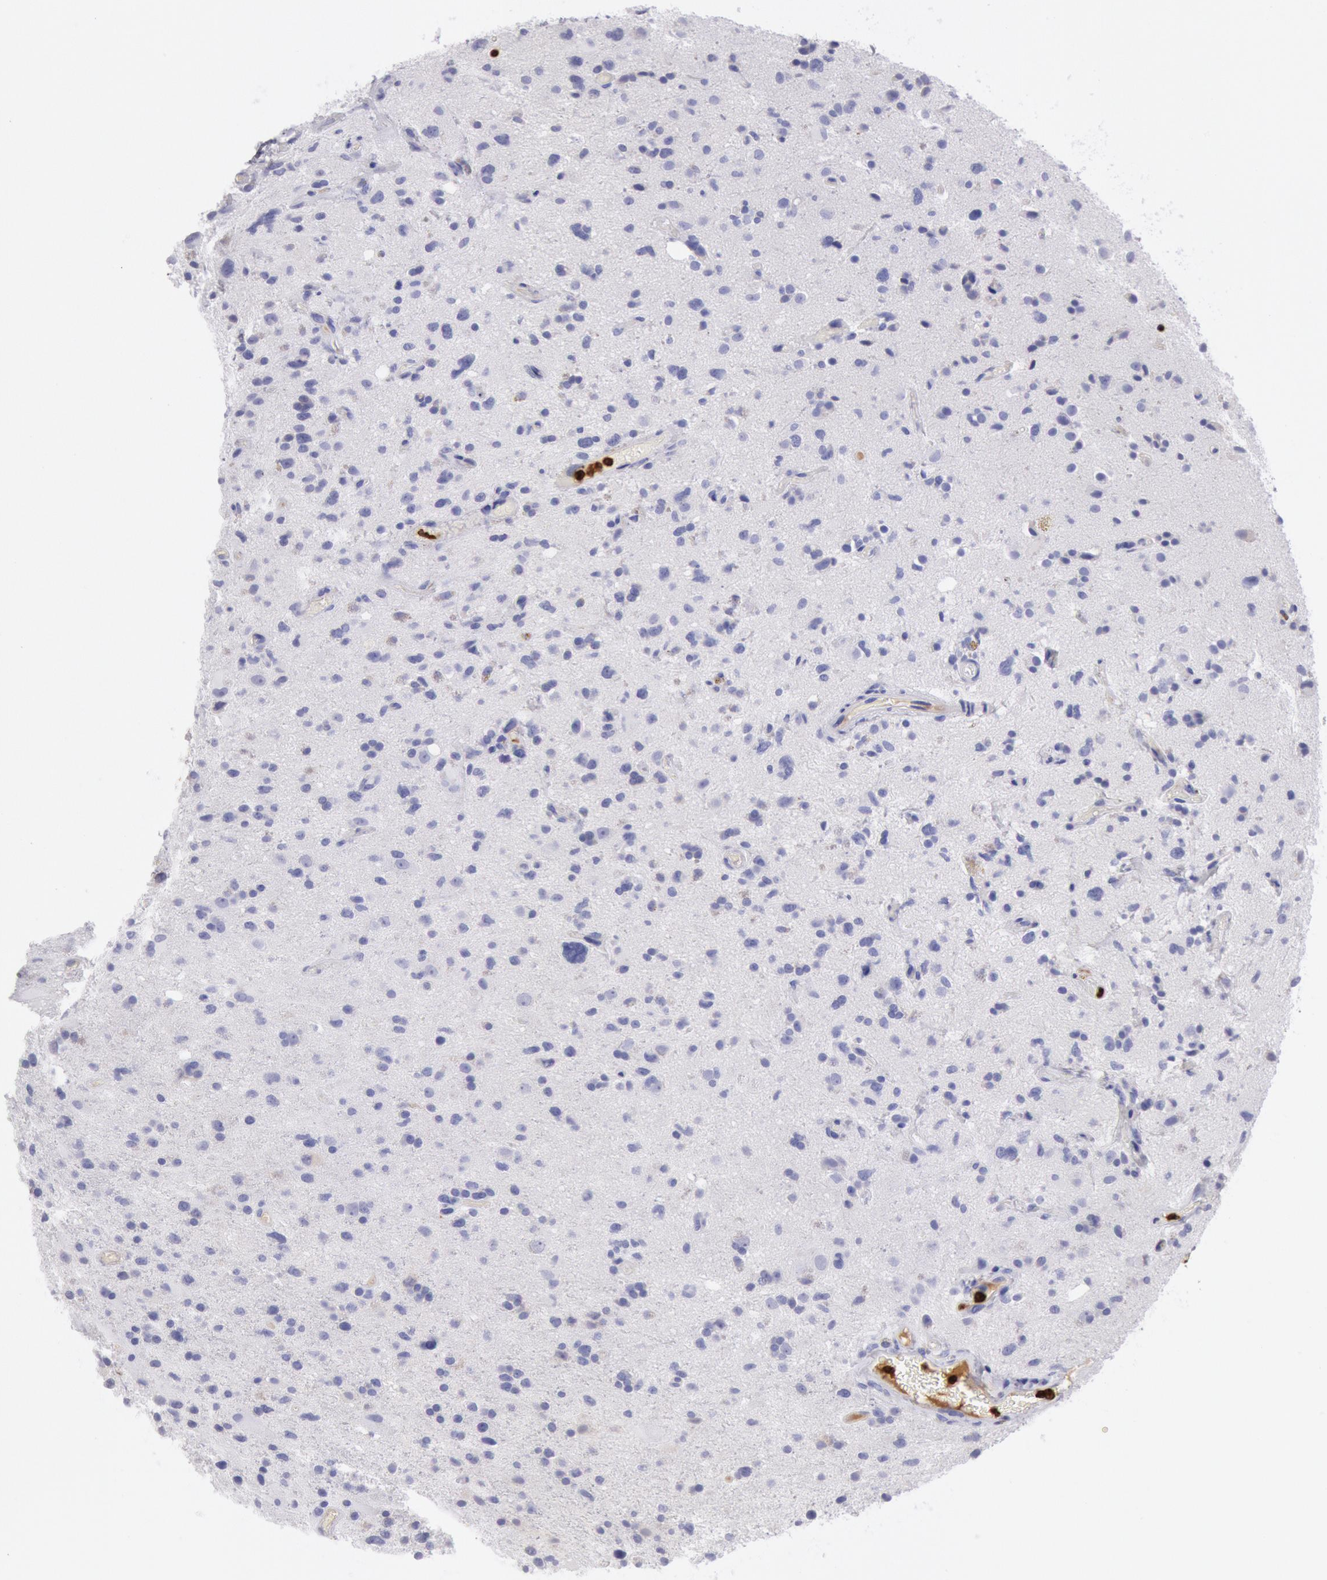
{"staining": {"intensity": "negative", "quantity": "none", "location": "none"}, "tissue": "glioma", "cell_type": "Tumor cells", "image_type": "cancer", "snomed": [{"axis": "morphology", "description": "Glioma, malignant, High grade"}, {"axis": "topography", "description": "Brain"}], "caption": "DAB (3,3'-diaminobenzidine) immunohistochemical staining of human malignant glioma (high-grade) exhibits no significant expression in tumor cells. The staining is performed using DAB (3,3'-diaminobenzidine) brown chromogen with nuclei counter-stained in using hematoxylin.", "gene": "FCN1", "patient": {"sex": "male", "age": 48}}